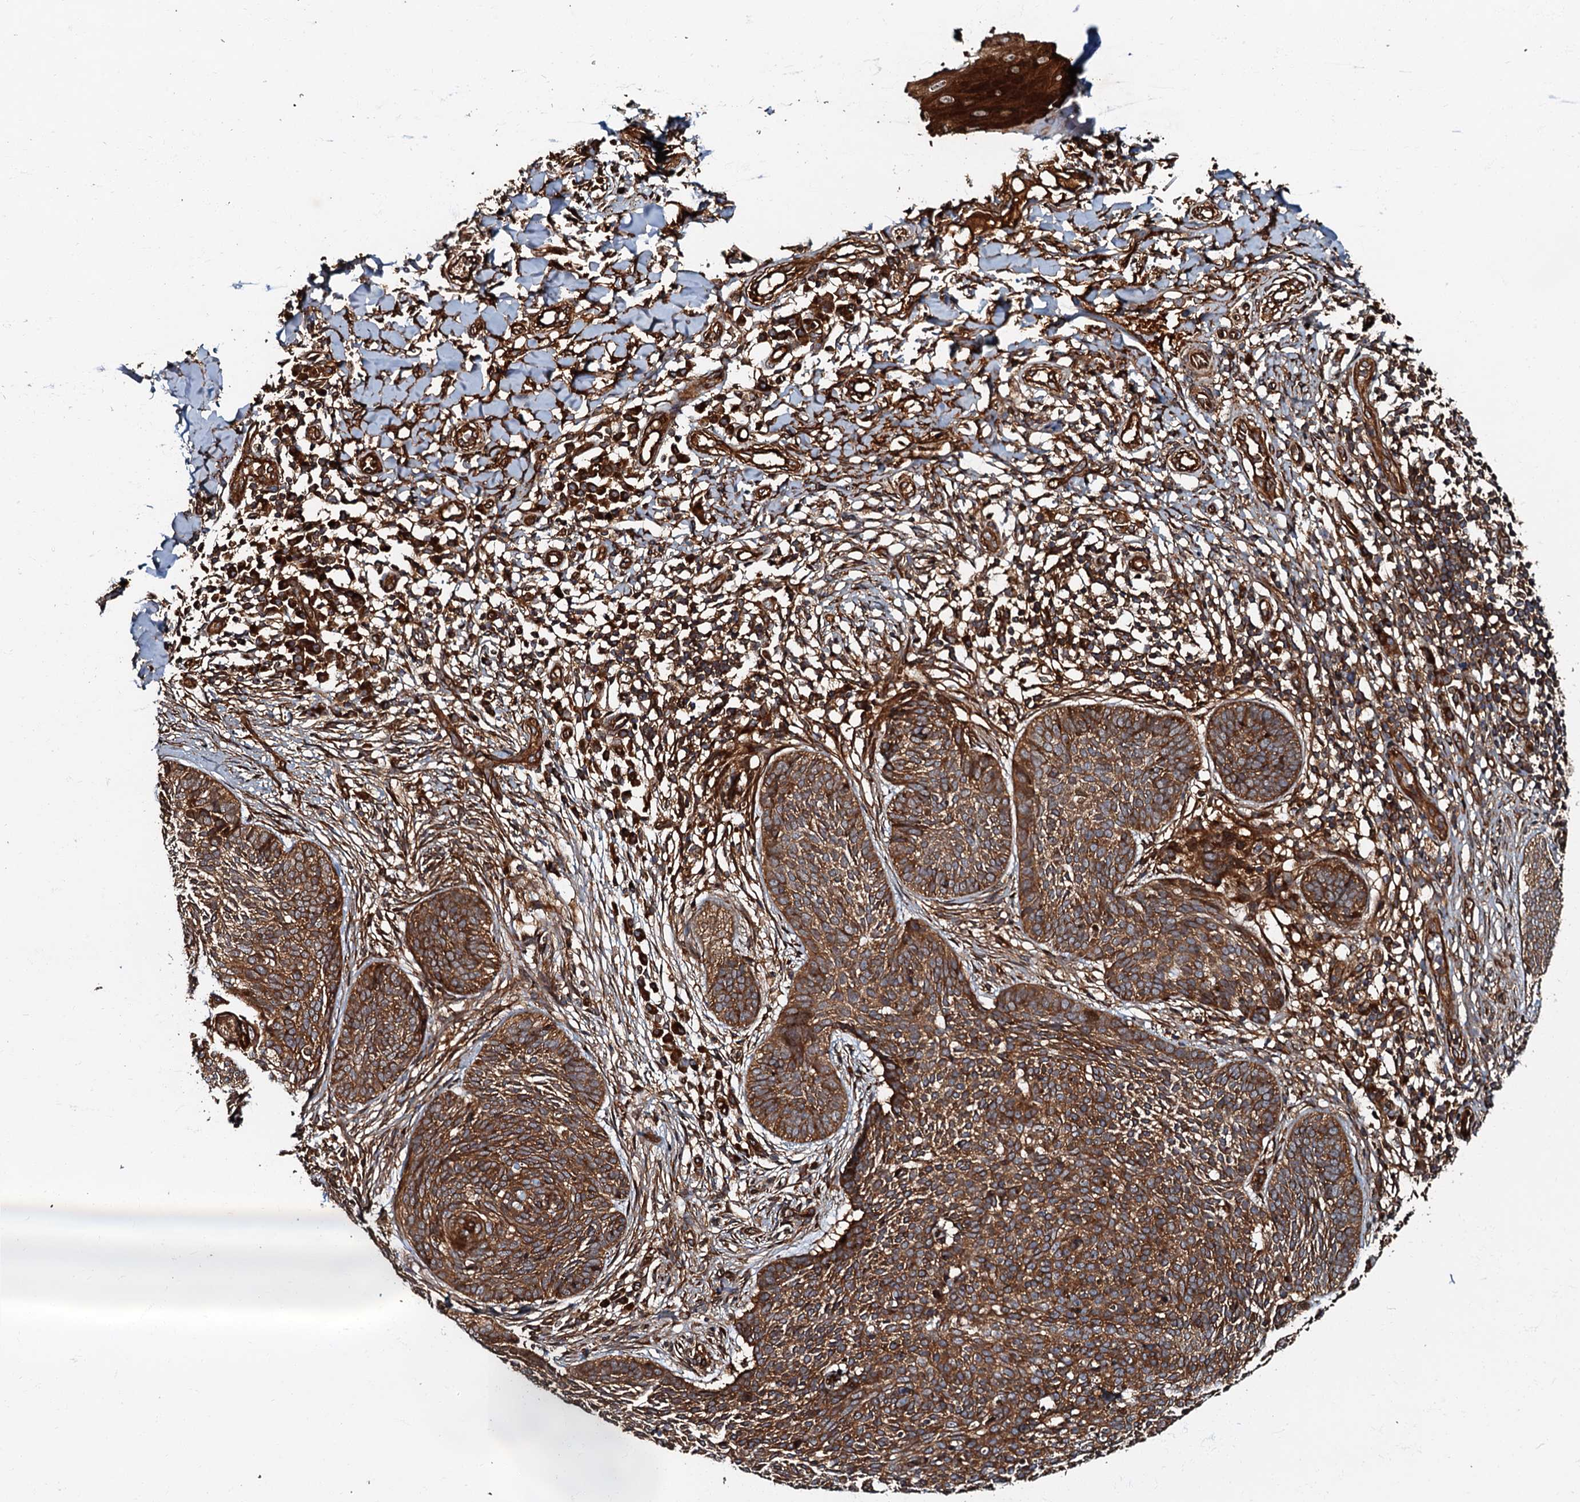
{"staining": {"intensity": "strong", "quantity": ">75%", "location": "cytoplasmic/membranous"}, "tissue": "skin cancer", "cell_type": "Tumor cells", "image_type": "cancer", "snomed": [{"axis": "morphology", "description": "Basal cell carcinoma"}, {"axis": "topography", "description": "Skin"}], "caption": "A high-resolution micrograph shows immunohistochemistry staining of skin cancer, which exhibits strong cytoplasmic/membranous staining in approximately >75% of tumor cells.", "gene": "BLOC1S6", "patient": {"sex": "female", "age": 64}}